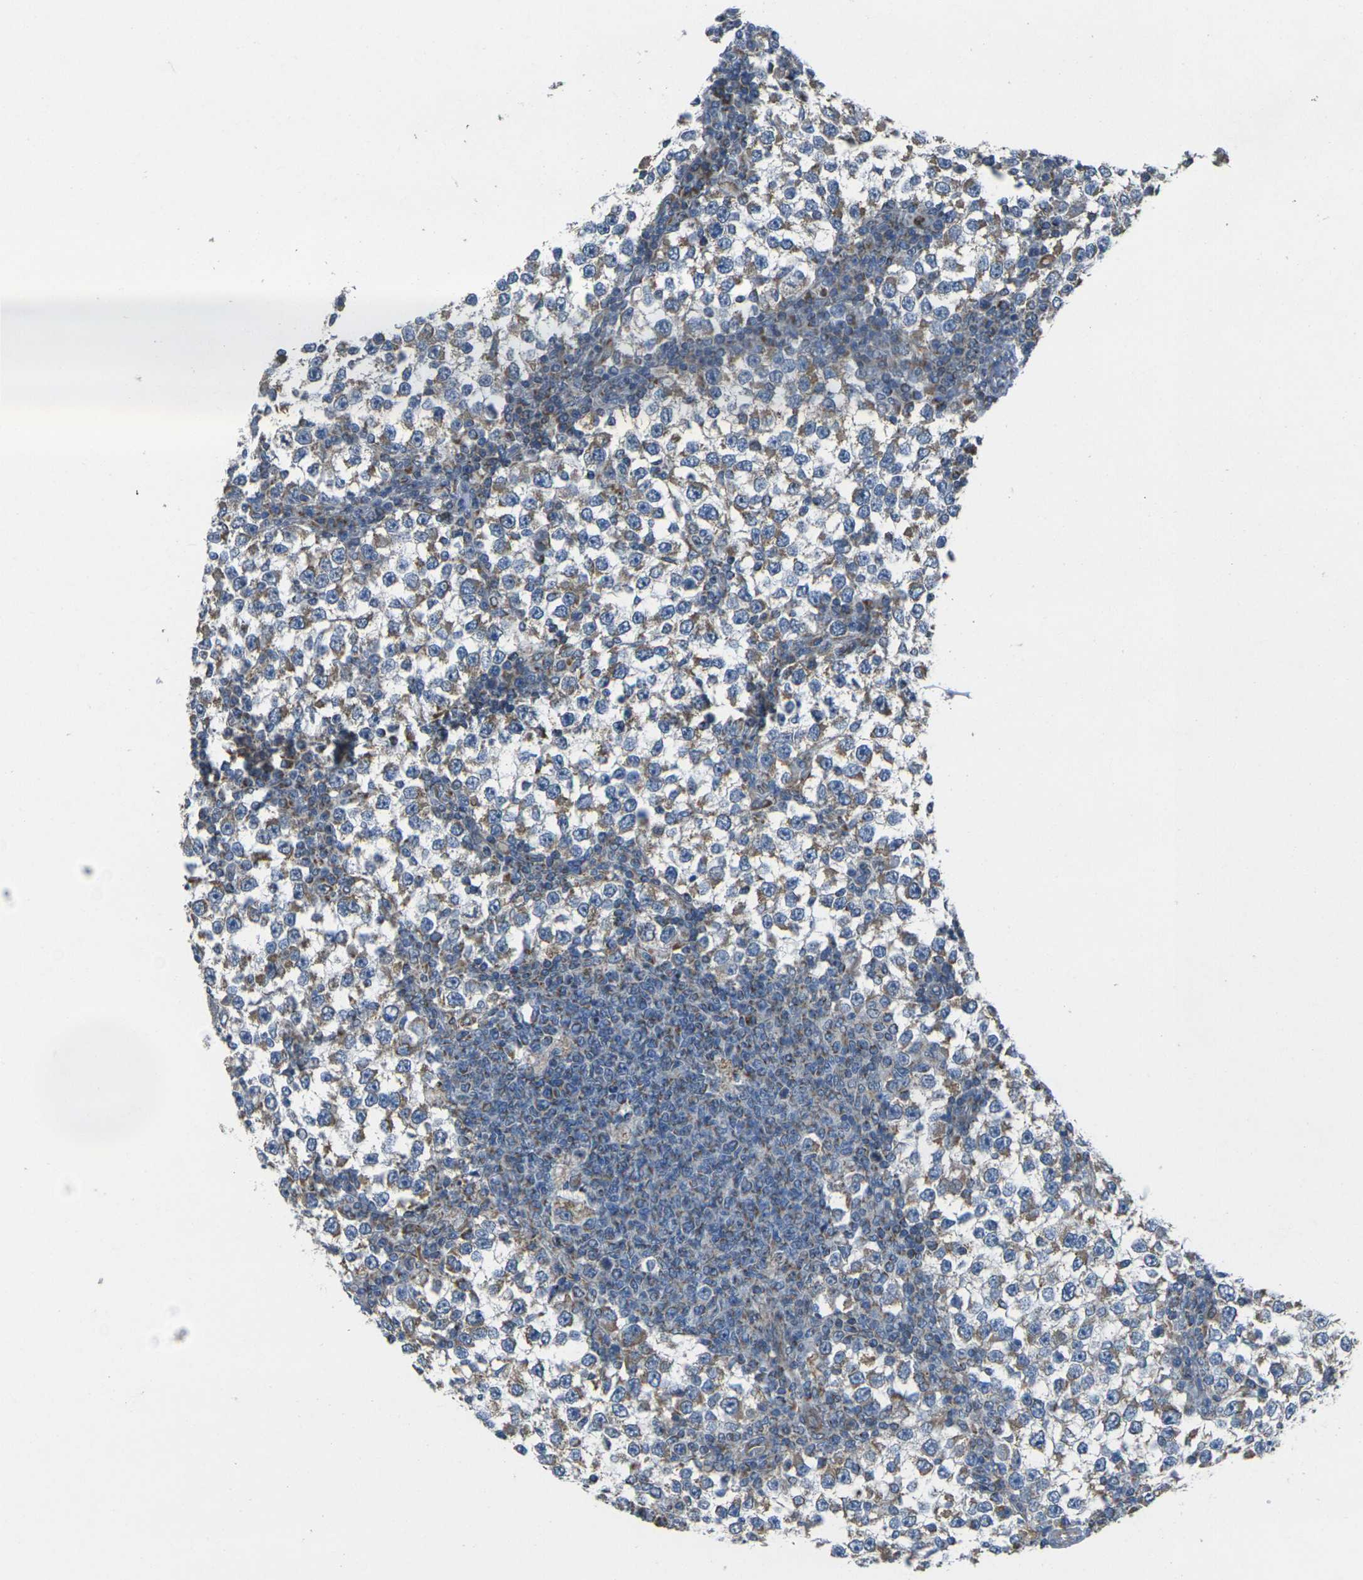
{"staining": {"intensity": "moderate", "quantity": "25%-75%", "location": "cytoplasmic/membranous"}, "tissue": "testis cancer", "cell_type": "Tumor cells", "image_type": "cancer", "snomed": [{"axis": "morphology", "description": "Seminoma, NOS"}, {"axis": "topography", "description": "Testis"}], "caption": "This is an image of immunohistochemistry staining of testis cancer, which shows moderate positivity in the cytoplasmic/membranous of tumor cells.", "gene": "TMEM120B", "patient": {"sex": "male", "age": 65}}